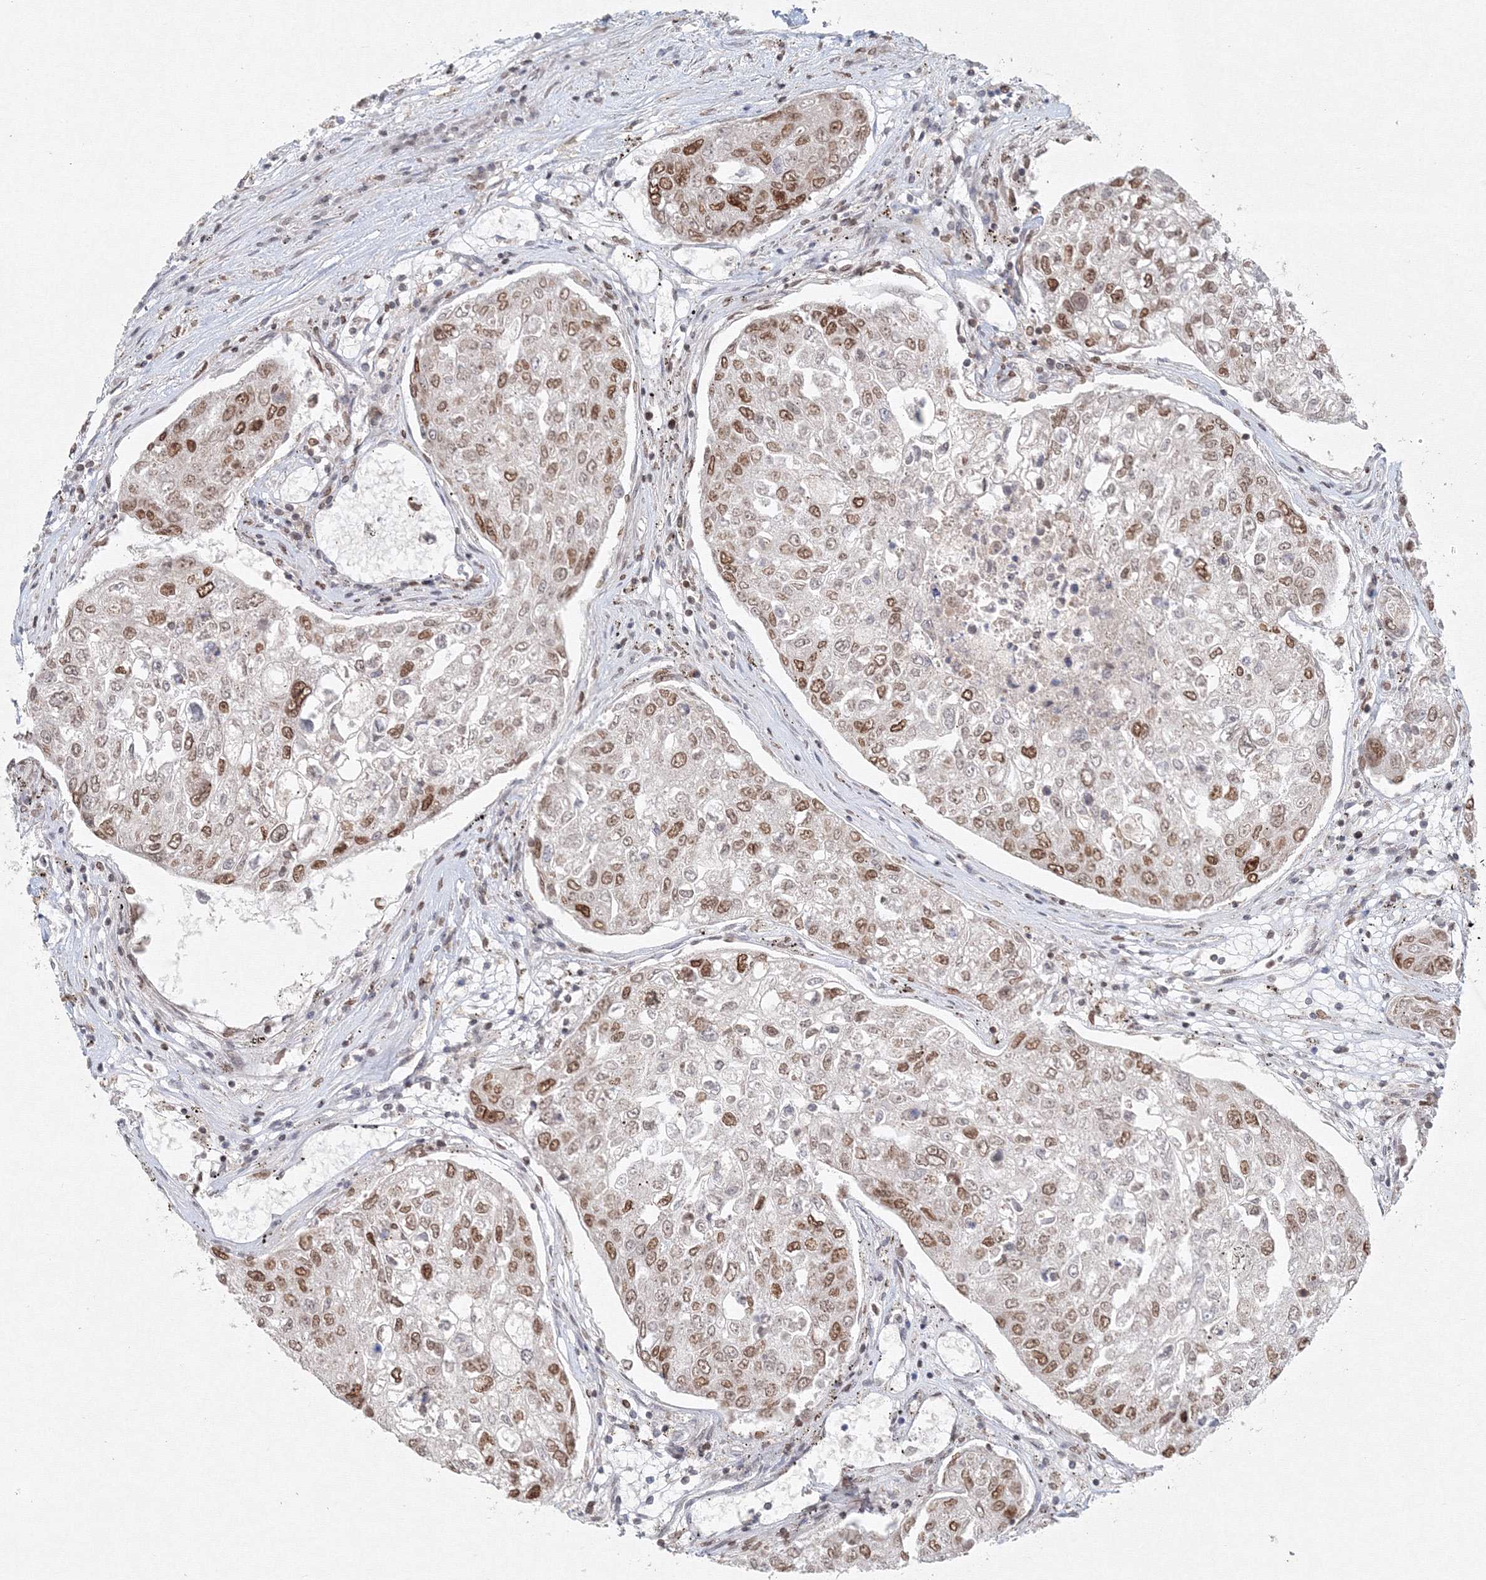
{"staining": {"intensity": "moderate", "quantity": ">75%", "location": "nuclear"}, "tissue": "urothelial cancer", "cell_type": "Tumor cells", "image_type": "cancer", "snomed": [{"axis": "morphology", "description": "Urothelial carcinoma, High grade"}, {"axis": "topography", "description": "Lymph node"}, {"axis": "topography", "description": "Urinary bladder"}], "caption": "Immunohistochemical staining of human urothelial carcinoma (high-grade) displays medium levels of moderate nuclear protein expression in about >75% of tumor cells.", "gene": "KIF4A", "patient": {"sex": "male", "age": 51}}